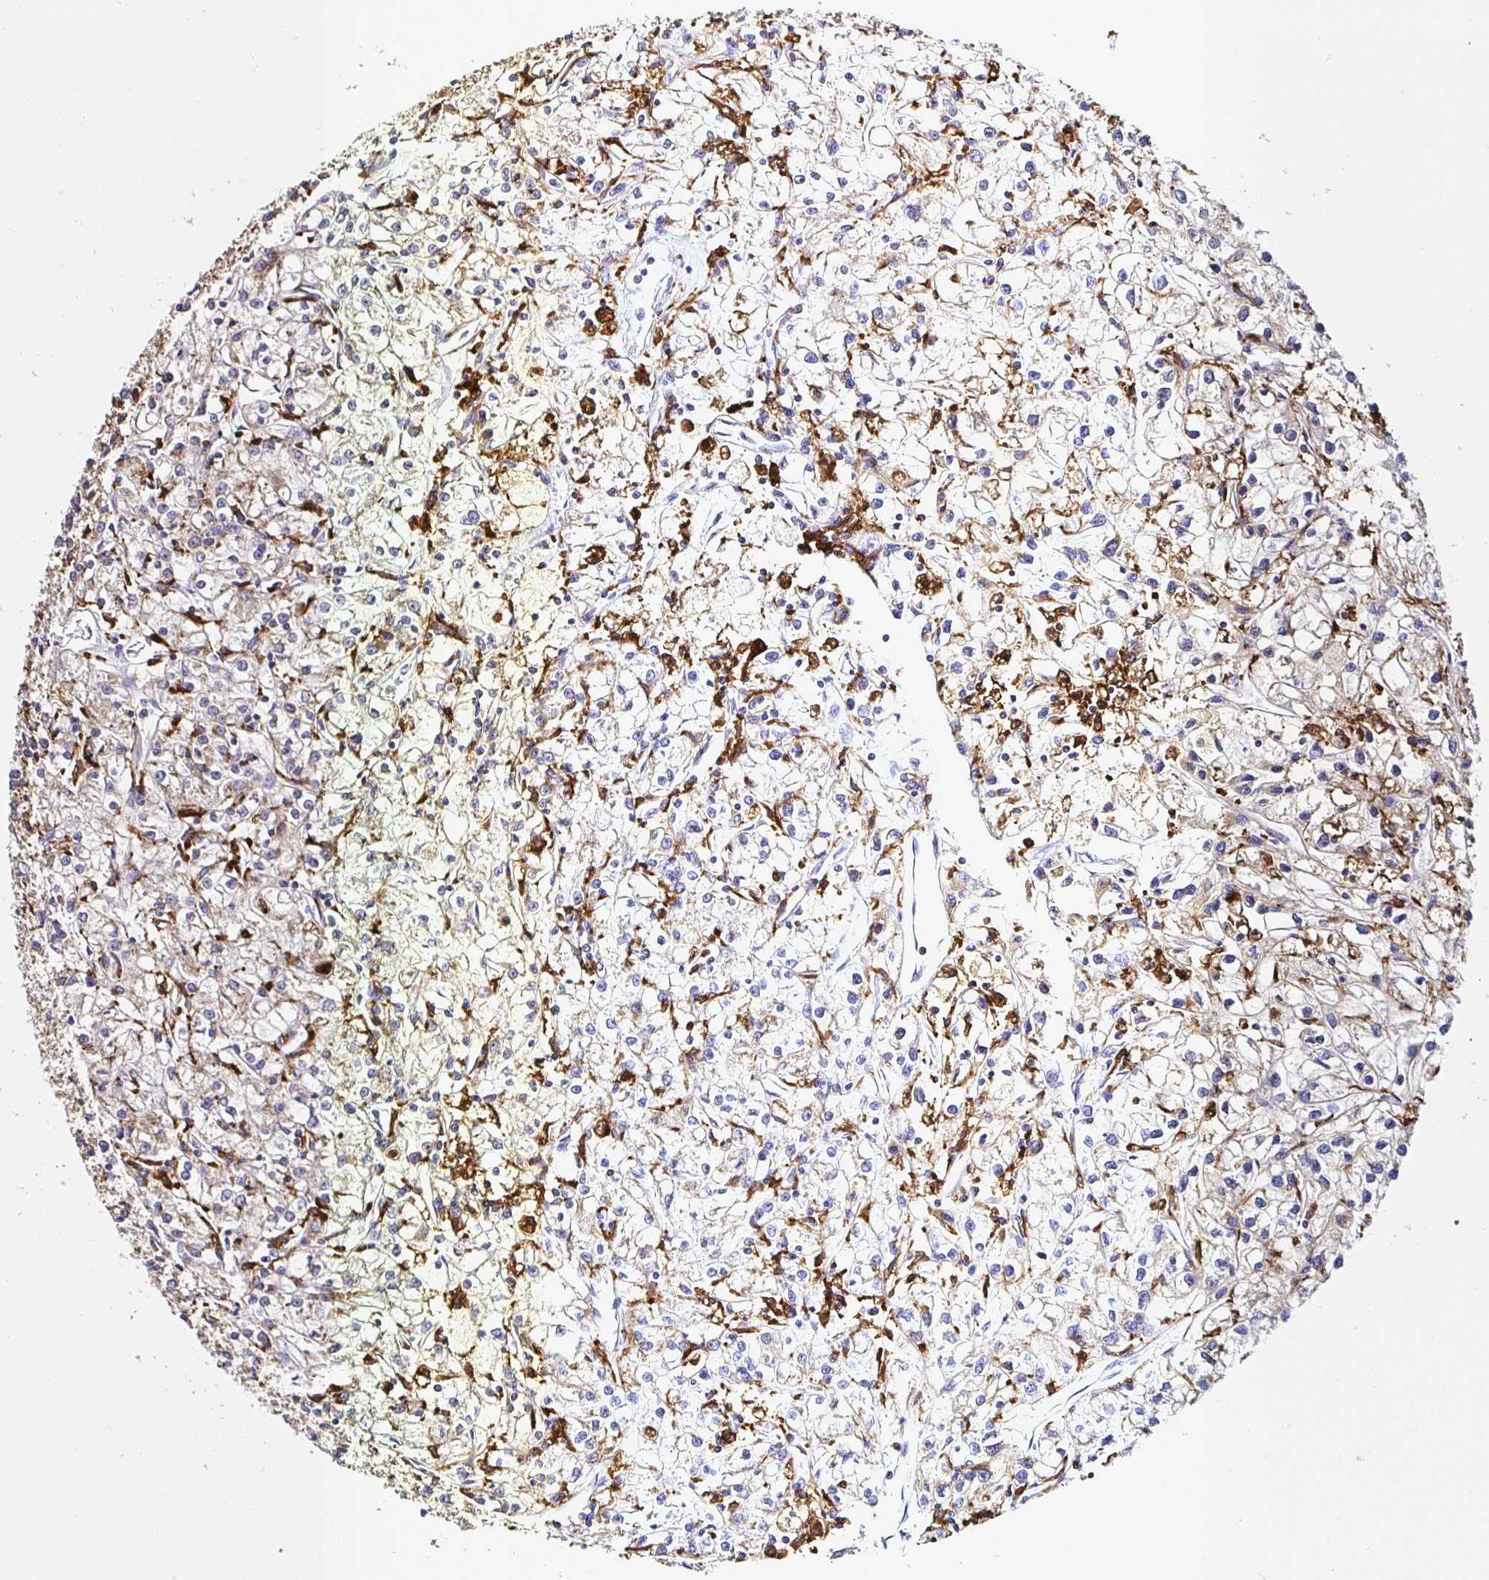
{"staining": {"intensity": "negative", "quantity": "none", "location": "none"}, "tissue": "renal cancer", "cell_type": "Tumor cells", "image_type": "cancer", "snomed": [{"axis": "morphology", "description": "Adenocarcinoma, NOS"}, {"axis": "topography", "description": "Kidney"}], "caption": "IHC of adenocarcinoma (renal) reveals no expression in tumor cells. The staining is performed using DAB (3,3'-diaminobenzidine) brown chromogen with nuclei counter-stained in using hematoxylin.", "gene": "MSR1", "patient": {"sex": "female", "age": 59}}